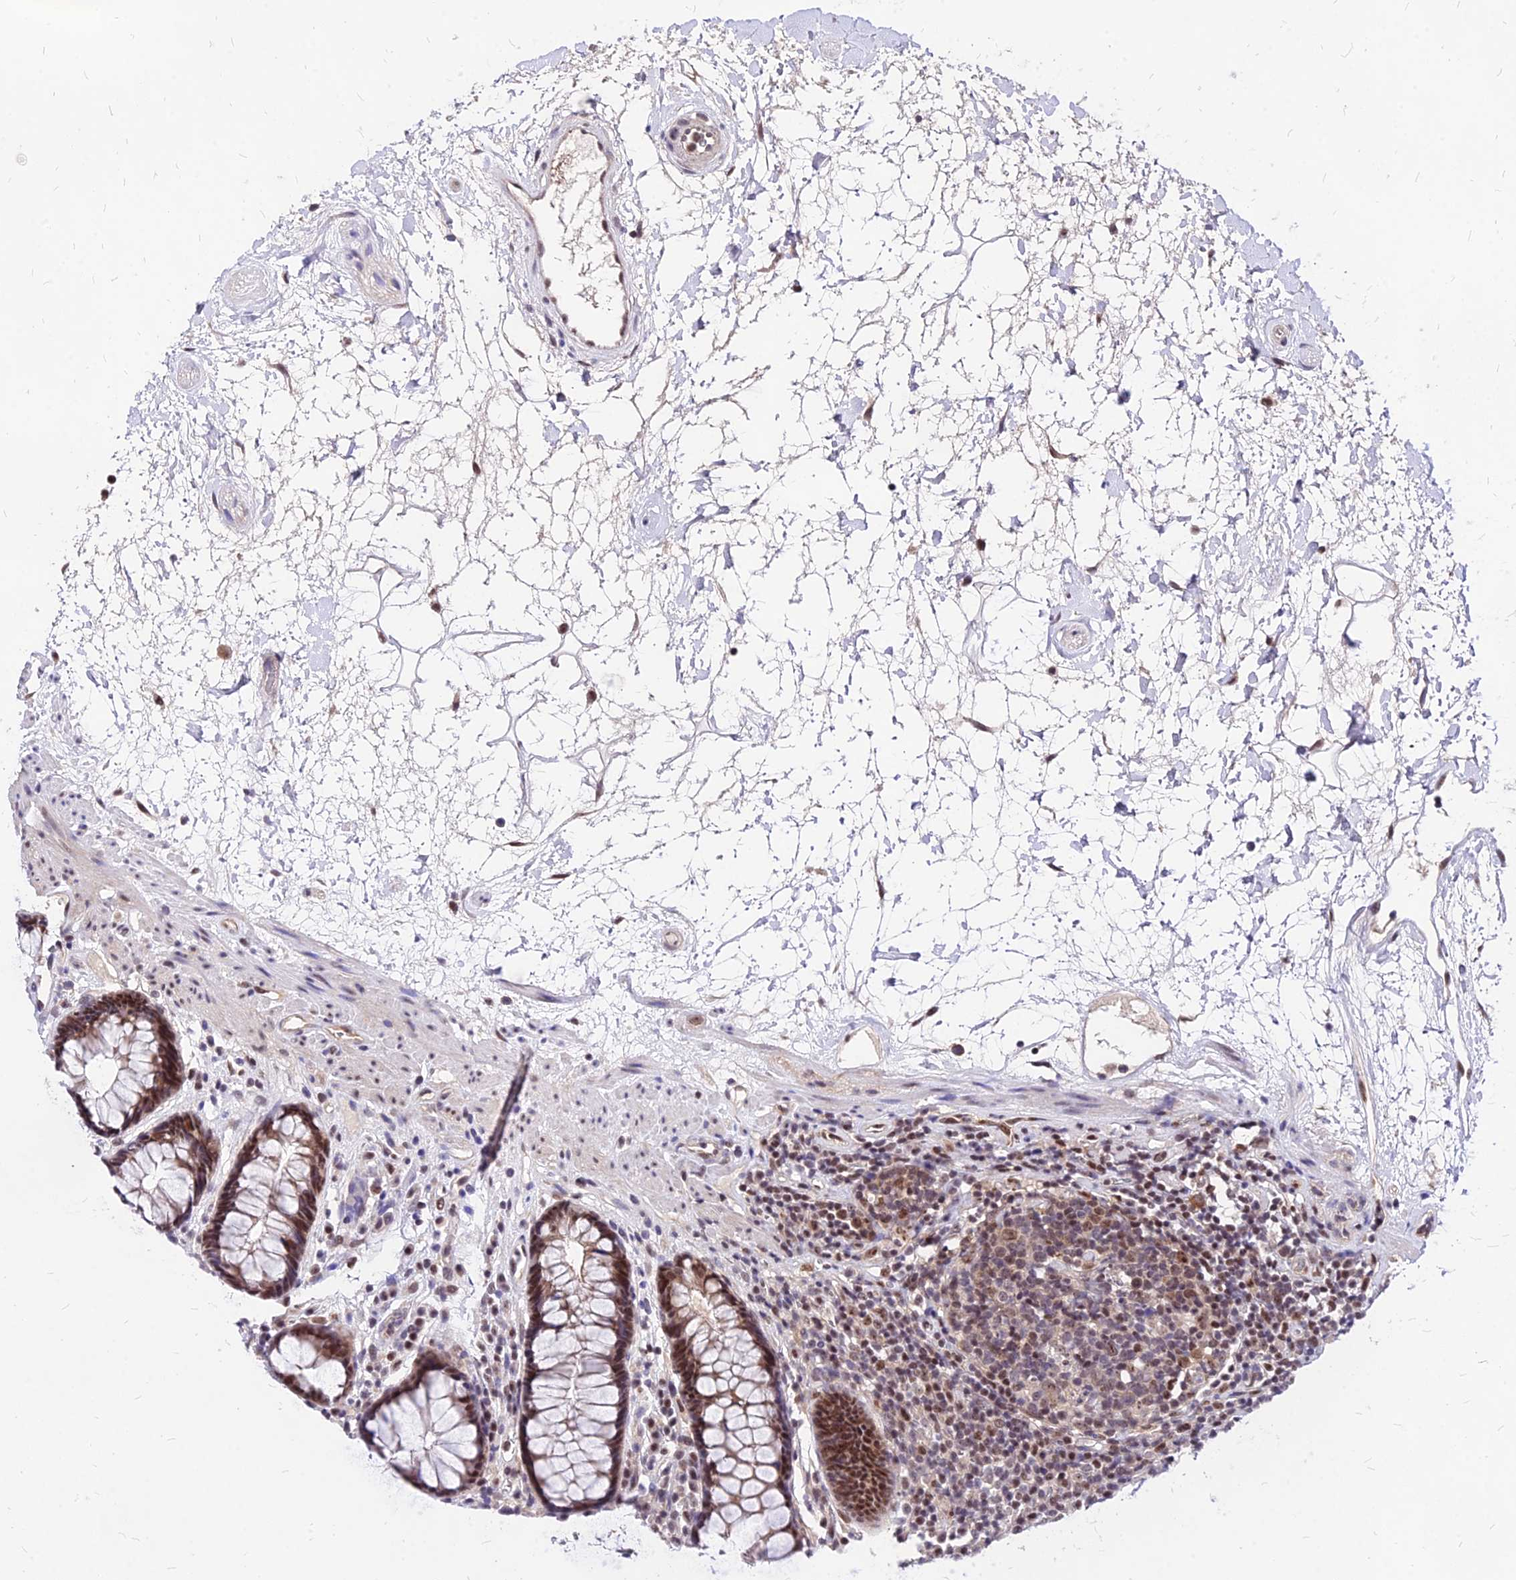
{"staining": {"intensity": "moderate", "quantity": ">75%", "location": "cytoplasmic/membranous,nuclear"}, "tissue": "rectum", "cell_type": "Glandular cells", "image_type": "normal", "snomed": [{"axis": "morphology", "description": "Normal tissue, NOS"}, {"axis": "topography", "description": "Rectum"}], "caption": "IHC histopathology image of benign rectum: rectum stained using immunohistochemistry exhibits medium levels of moderate protein expression localized specifically in the cytoplasmic/membranous,nuclear of glandular cells, appearing as a cytoplasmic/membranous,nuclear brown color.", "gene": "DDX55", "patient": {"sex": "male", "age": 64}}